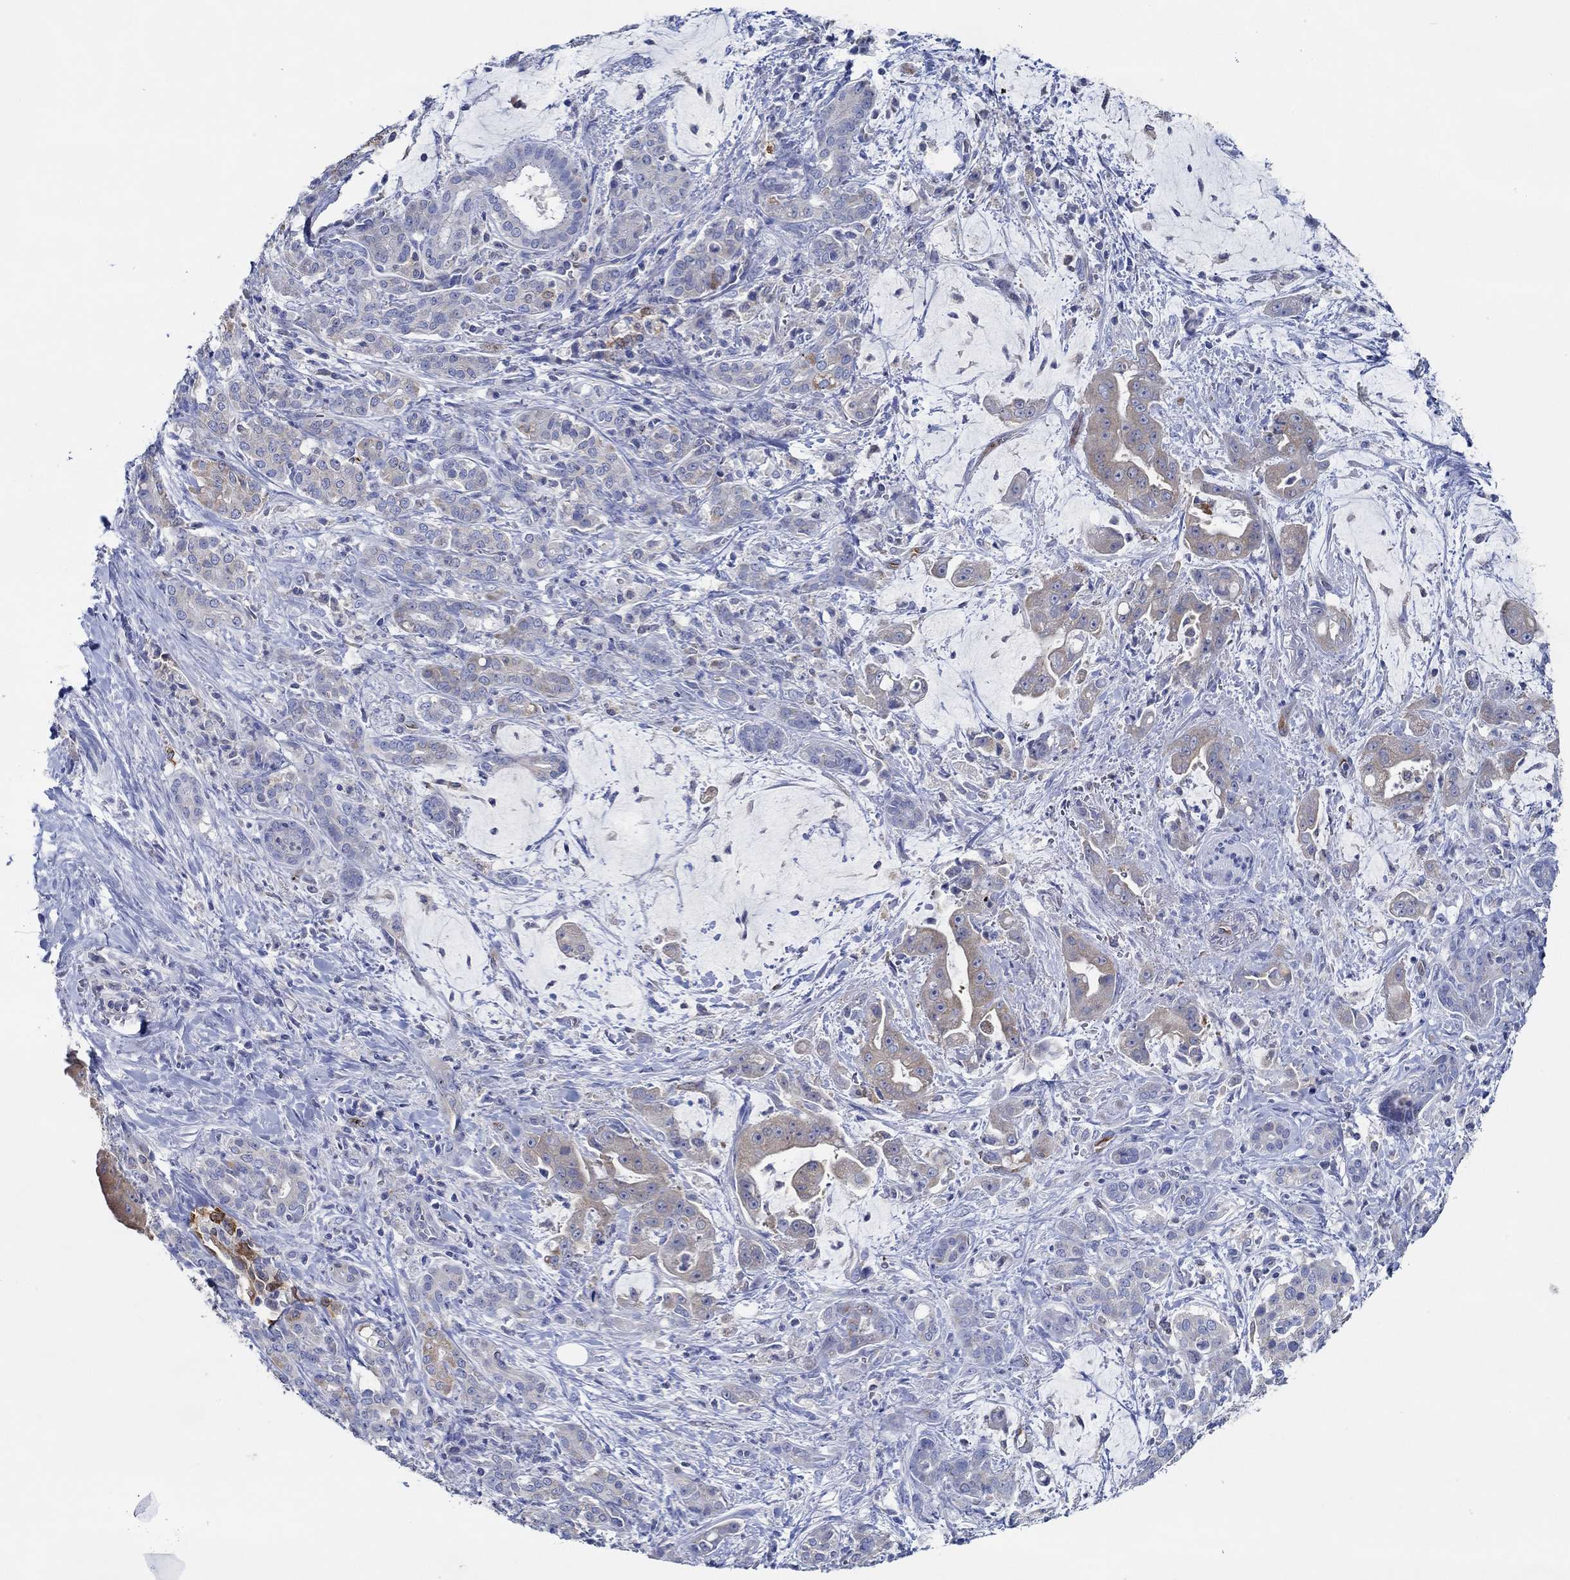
{"staining": {"intensity": "weak", "quantity": "25%-75%", "location": "cytoplasmic/membranous"}, "tissue": "pancreatic cancer", "cell_type": "Tumor cells", "image_type": "cancer", "snomed": [{"axis": "morphology", "description": "Normal tissue, NOS"}, {"axis": "morphology", "description": "Inflammation, NOS"}, {"axis": "morphology", "description": "Adenocarcinoma, NOS"}, {"axis": "topography", "description": "Pancreas"}], "caption": "Protein expression analysis of pancreatic cancer (adenocarcinoma) reveals weak cytoplasmic/membranous positivity in approximately 25%-75% of tumor cells. (brown staining indicates protein expression, while blue staining denotes nuclei).", "gene": "SLC27A3", "patient": {"sex": "male", "age": 57}}